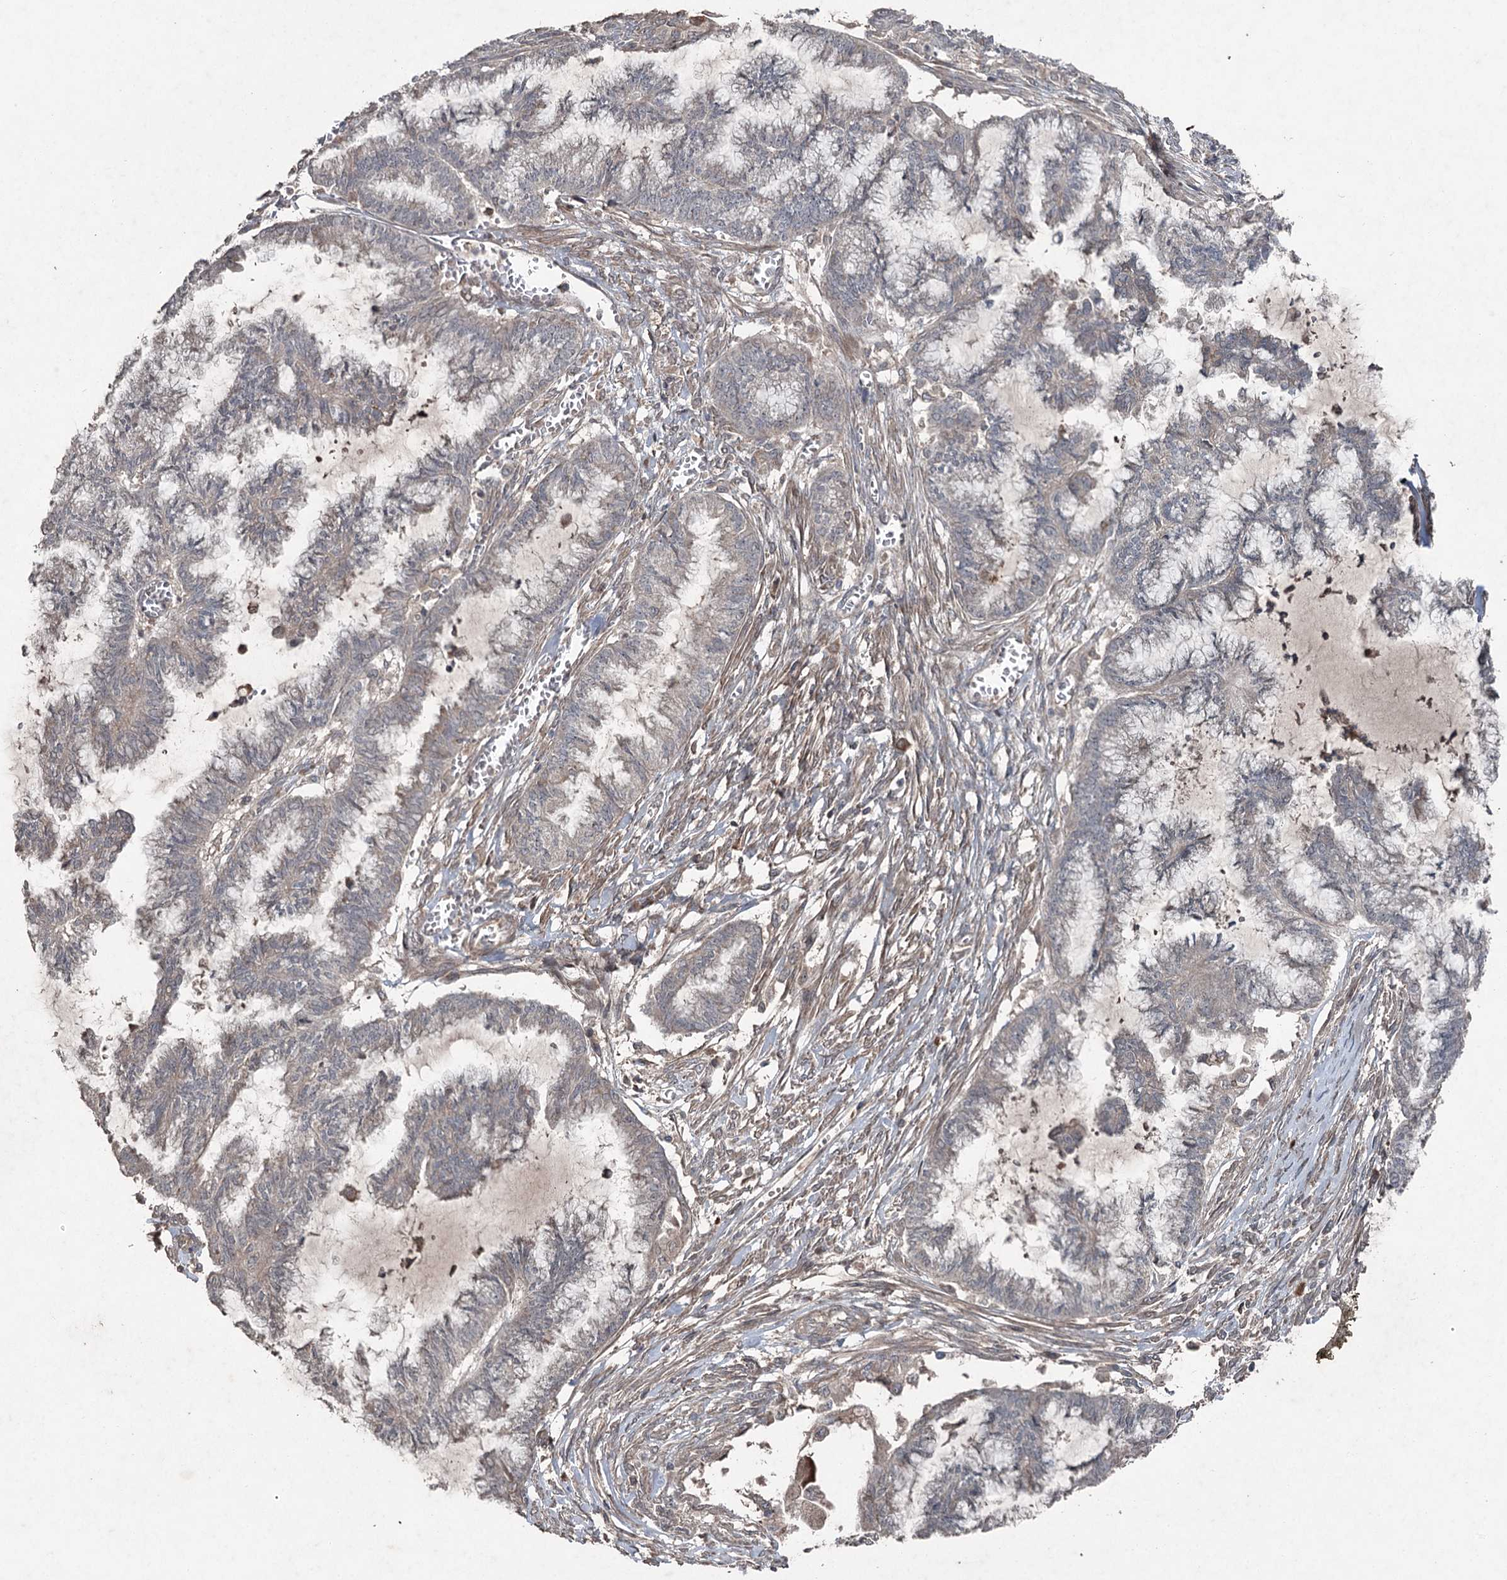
{"staining": {"intensity": "negative", "quantity": "none", "location": "none"}, "tissue": "endometrial cancer", "cell_type": "Tumor cells", "image_type": "cancer", "snomed": [{"axis": "morphology", "description": "Adenocarcinoma, NOS"}, {"axis": "topography", "description": "Endometrium"}], "caption": "Immunohistochemistry image of human endometrial cancer stained for a protein (brown), which exhibits no positivity in tumor cells.", "gene": "MAPK8IP2", "patient": {"sex": "female", "age": 86}}